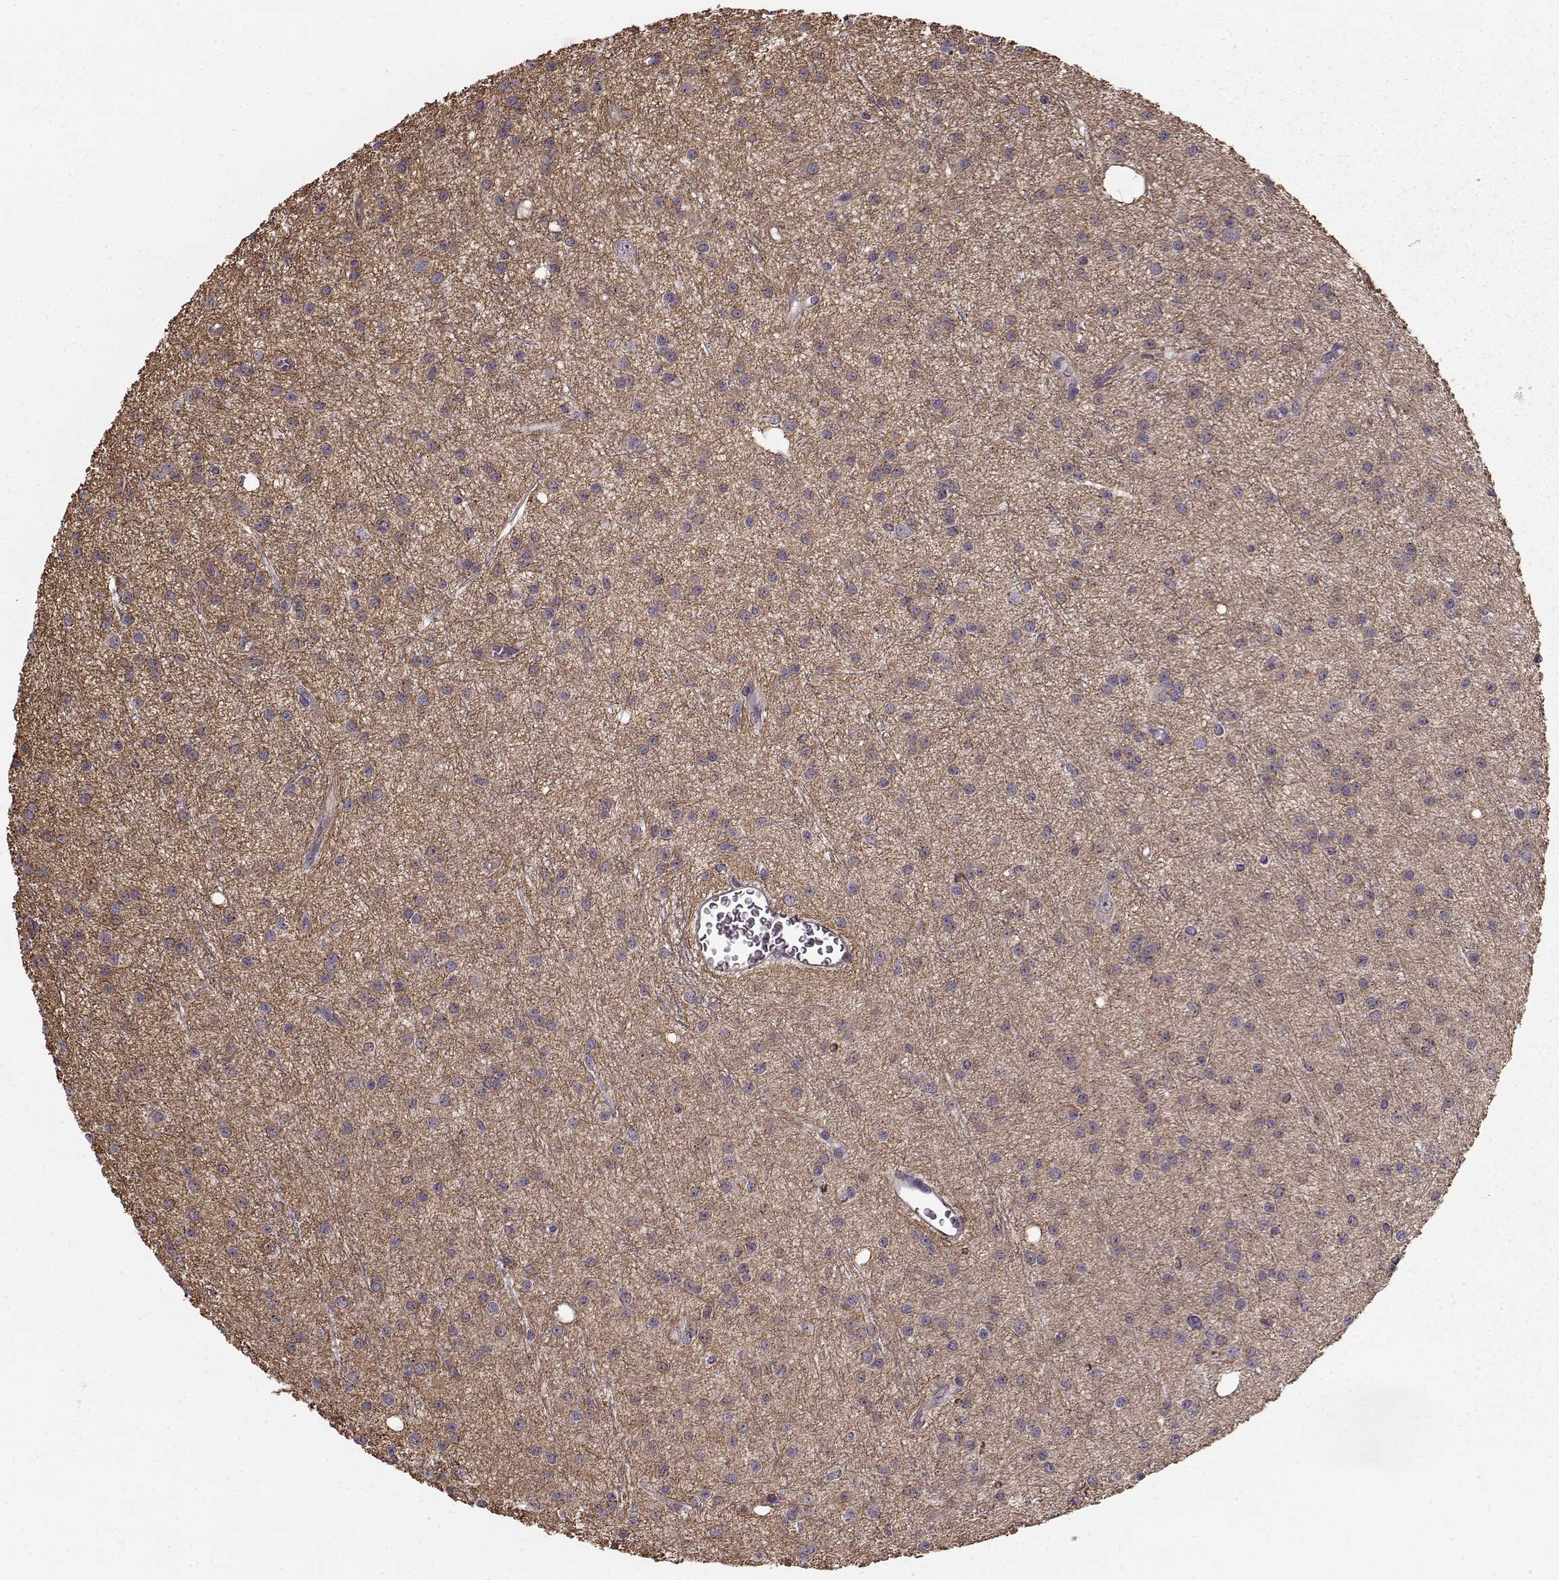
{"staining": {"intensity": "negative", "quantity": "none", "location": "none"}, "tissue": "glioma", "cell_type": "Tumor cells", "image_type": "cancer", "snomed": [{"axis": "morphology", "description": "Glioma, malignant, Low grade"}, {"axis": "topography", "description": "Brain"}], "caption": "Image shows no significant protein positivity in tumor cells of malignant glioma (low-grade).", "gene": "NTF3", "patient": {"sex": "male", "age": 27}}